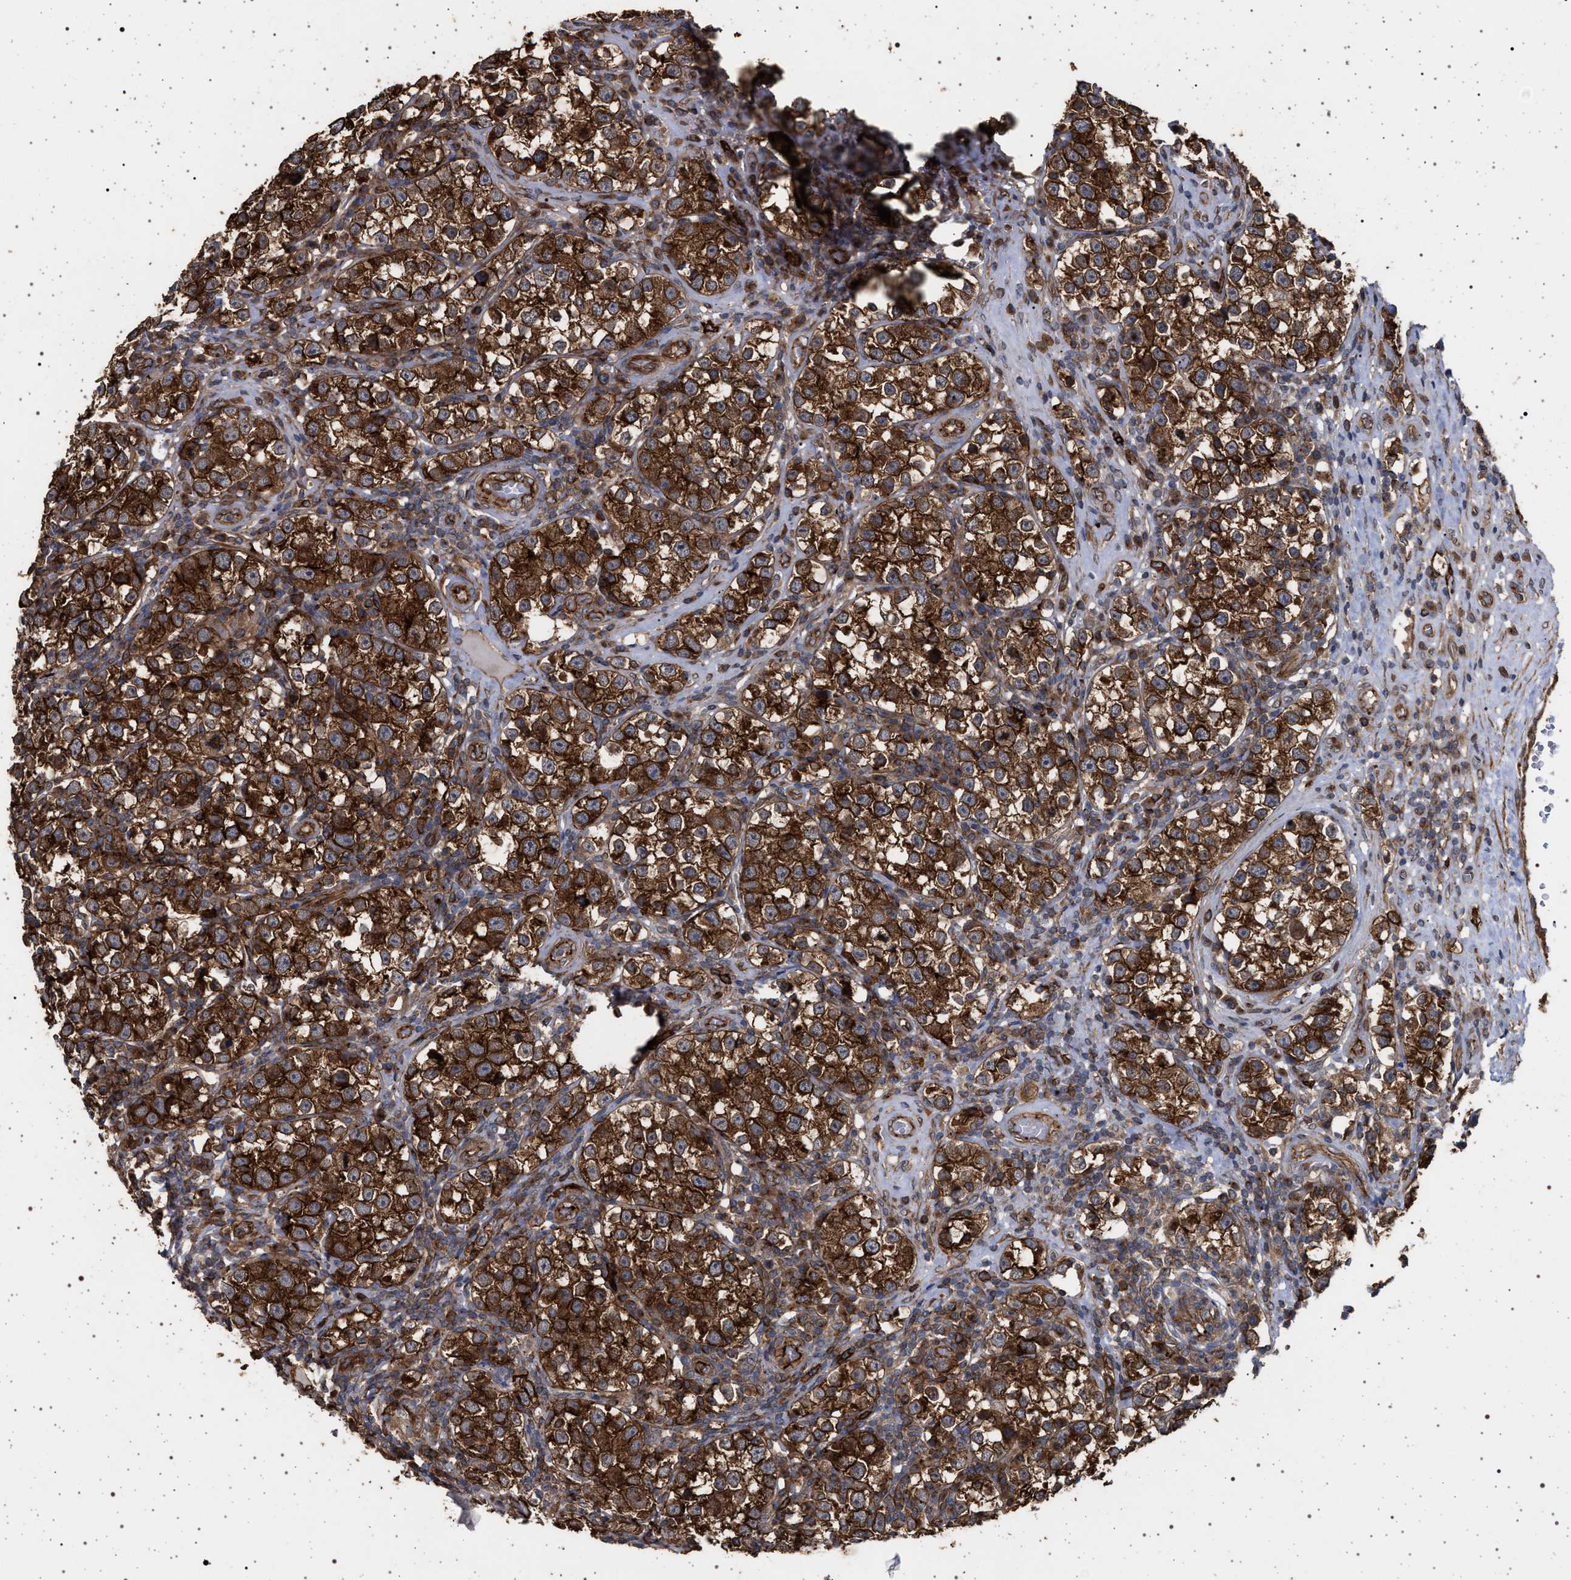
{"staining": {"intensity": "strong", "quantity": ">75%", "location": "cytoplasmic/membranous"}, "tissue": "testis cancer", "cell_type": "Tumor cells", "image_type": "cancer", "snomed": [{"axis": "morphology", "description": "Normal tissue, NOS"}, {"axis": "morphology", "description": "Seminoma, NOS"}, {"axis": "topography", "description": "Testis"}], "caption": "Testis cancer (seminoma) stained with DAB immunohistochemistry (IHC) shows high levels of strong cytoplasmic/membranous expression in approximately >75% of tumor cells.", "gene": "IFT20", "patient": {"sex": "male", "age": 43}}